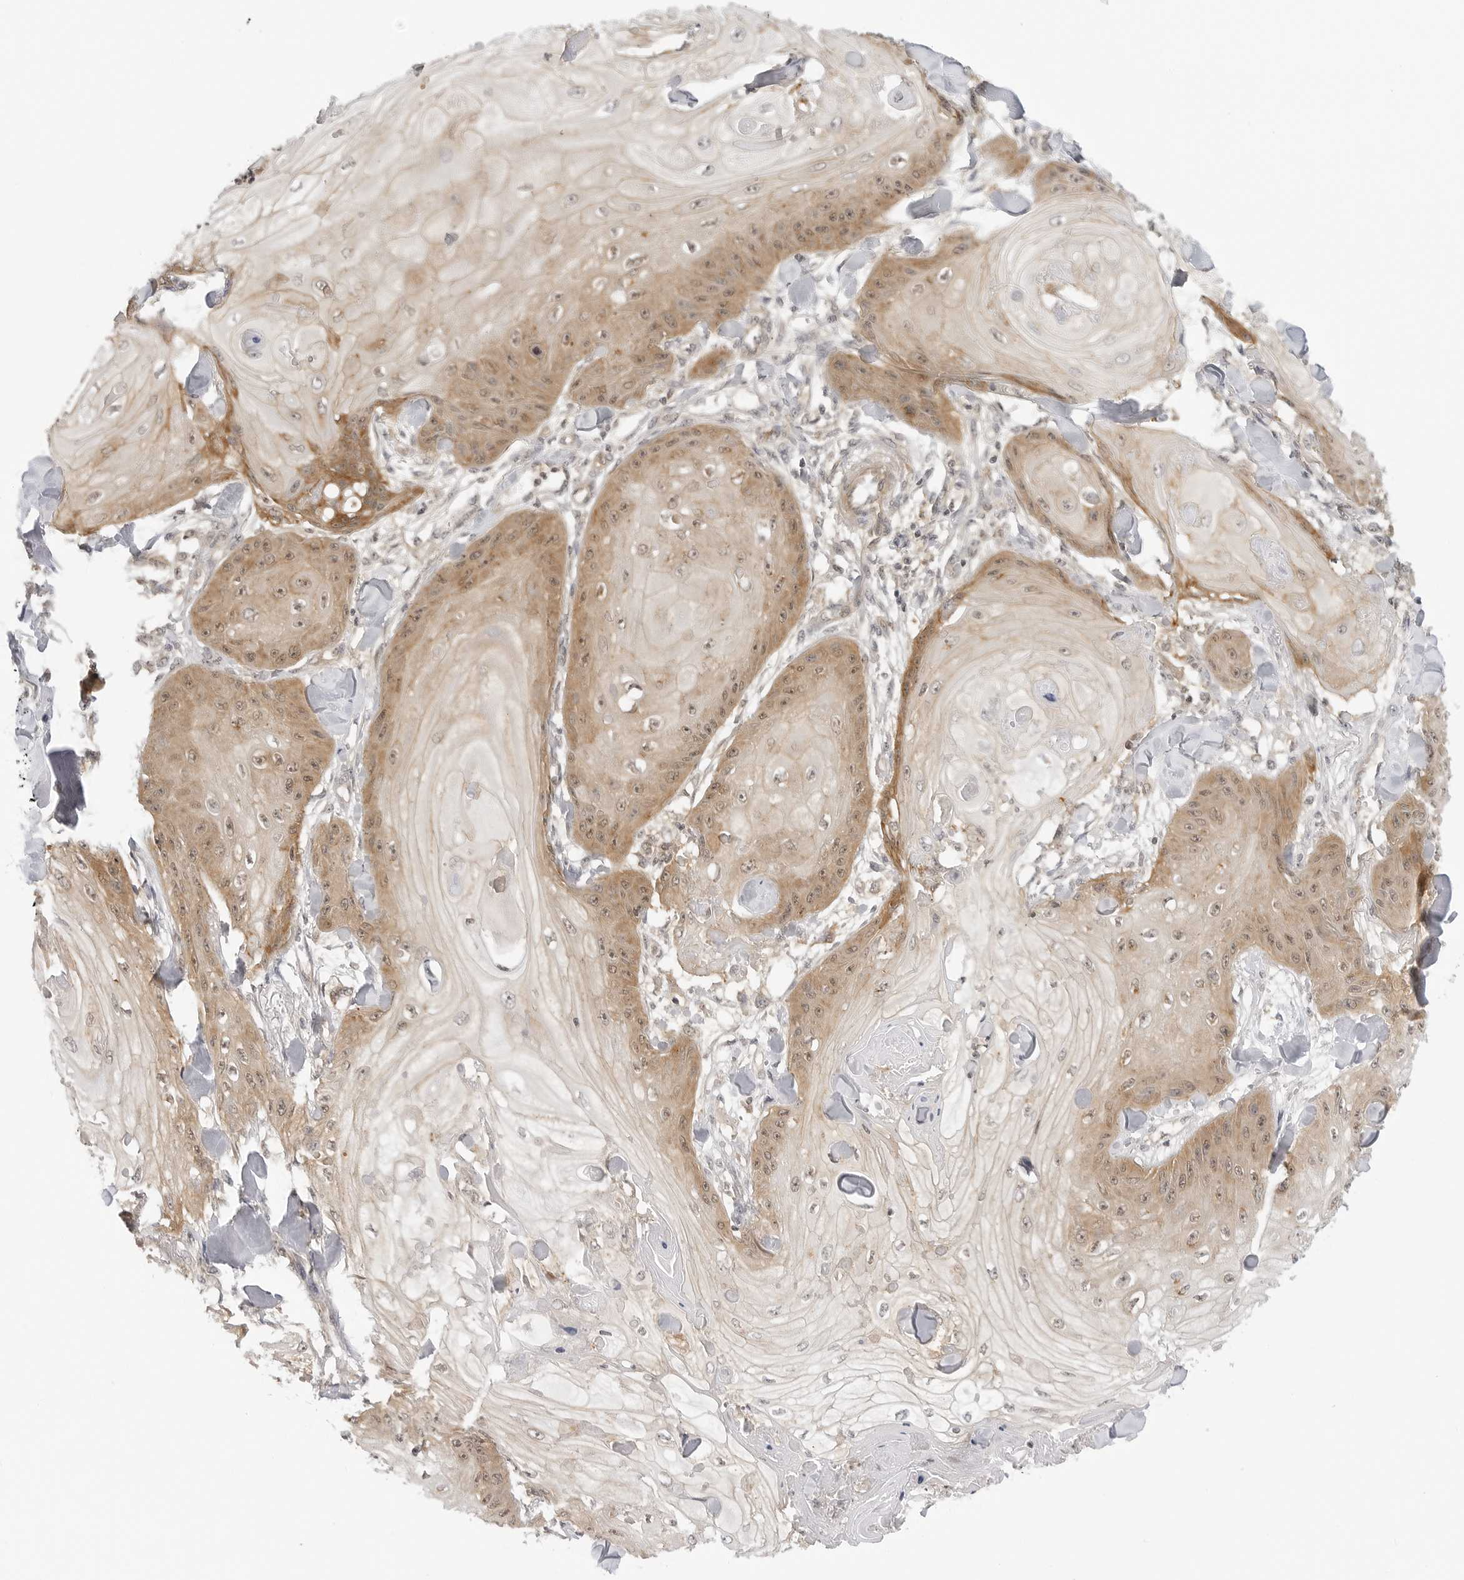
{"staining": {"intensity": "moderate", "quantity": "25%-75%", "location": "cytoplasmic/membranous,nuclear"}, "tissue": "skin cancer", "cell_type": "Tumor cells", "image_type": "cancer", "snomed": [{"axis": "morphology", "description": "Squamous cell carcinoma, NOS"}, {"axis": "topography", "description": "Skin"}], "caption": "This image displays immunohistochemistry staining of human skin cancer, with medium moderate cytoplasmic/membranous and nuclear expression in about 25%-75% of tumor cells.", "gene": "MAP2K5", "patient": {"sex": "male", "age": 74}}